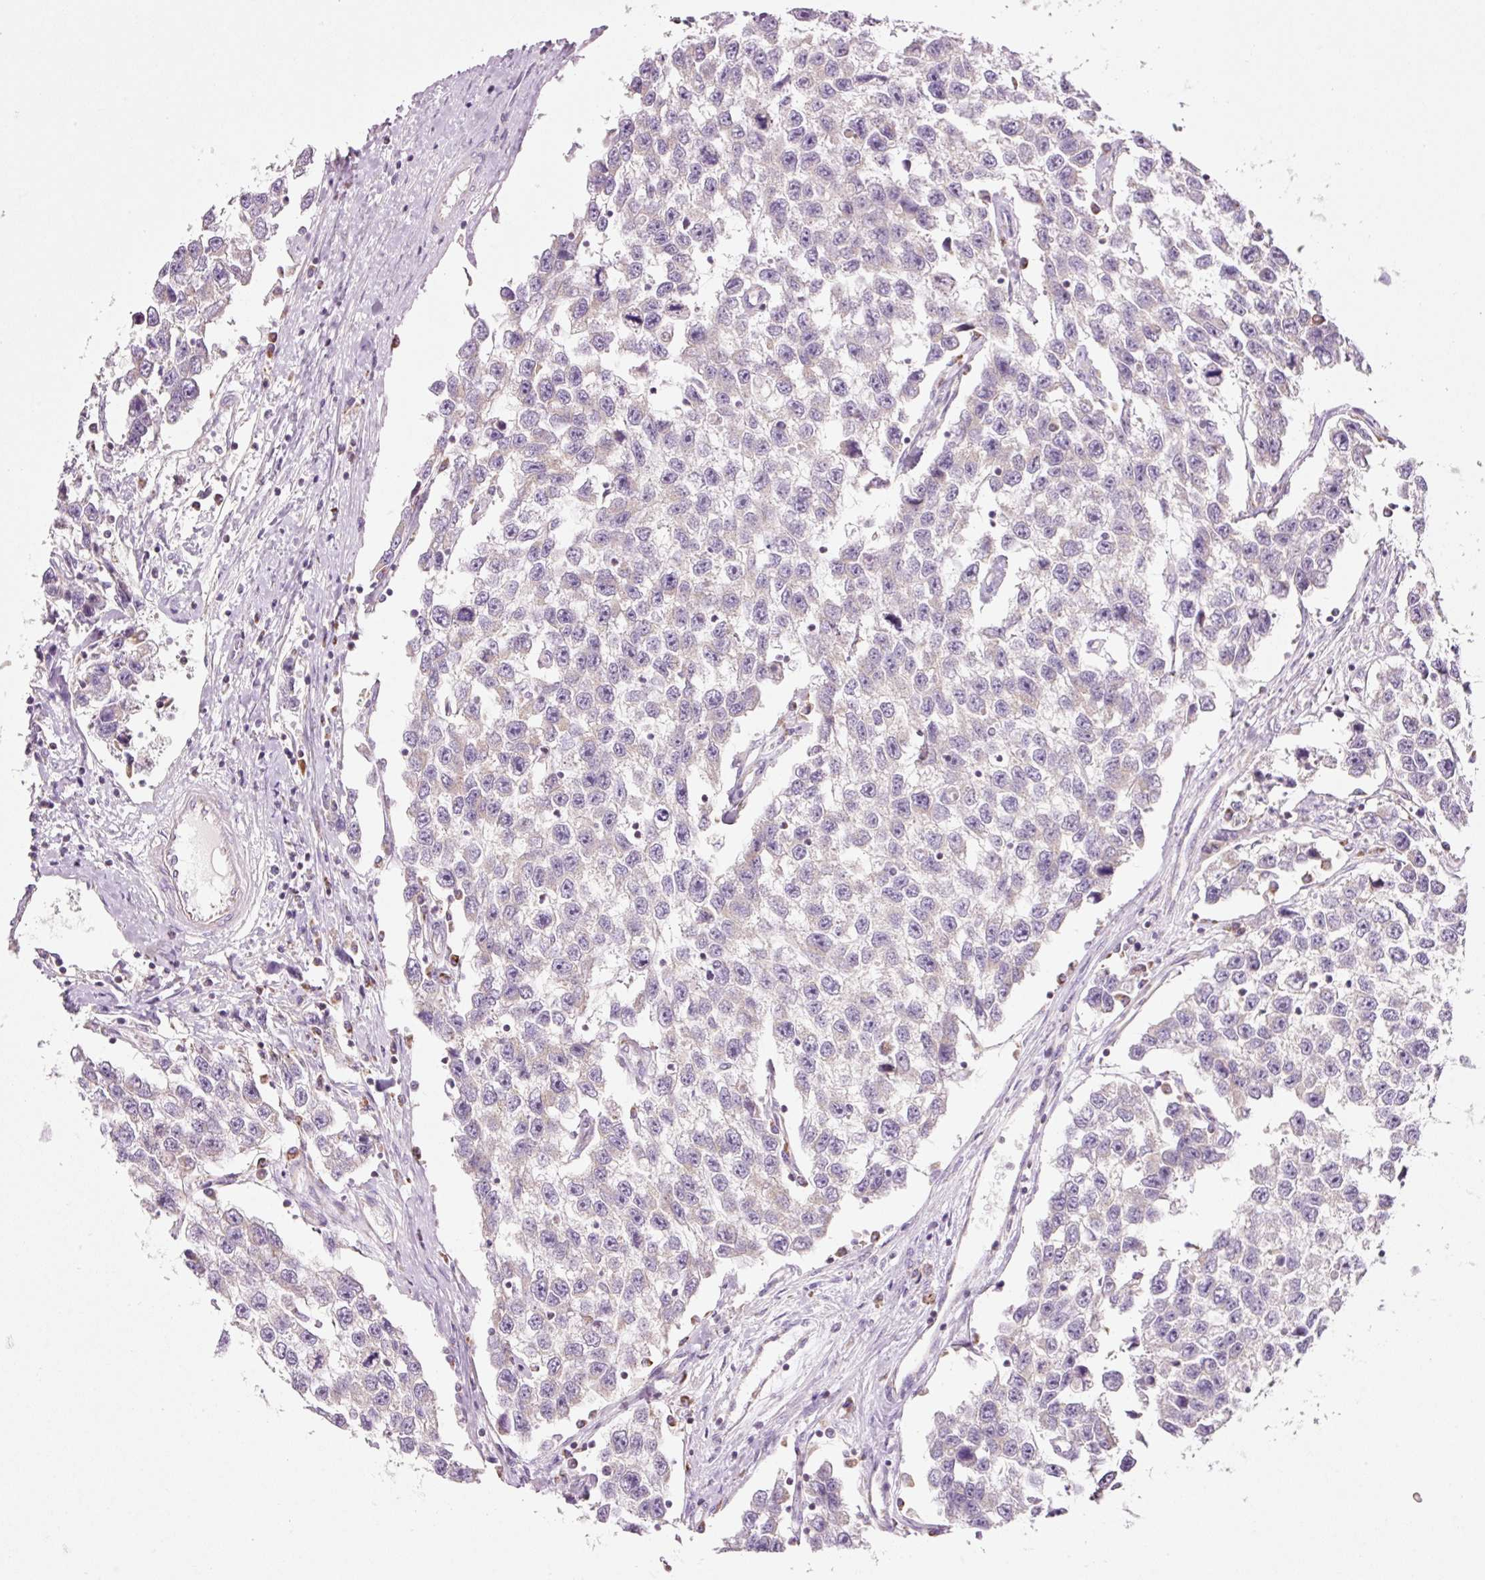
{"staining": {"intensity": "moderate", "quantity": "<25%", "location": "cytoplasmic/membranous"}, "tissue": "testis cancer", "cell_type": "Tumor cells", "image_type": "cancer", "snomed": [{"axis": "morphology", "description": "Seminoma, NOS"}, {"axis": "topography", "description": "Testis"}], "caption": "Immunohistochemical staining of human testis cancer exhibits moderate cytoplasmic/membranous protein staining in approximately <25% of tumor cells.", "gene": "NDUFA1", "patient": {"sex": "male", "age": 33}}